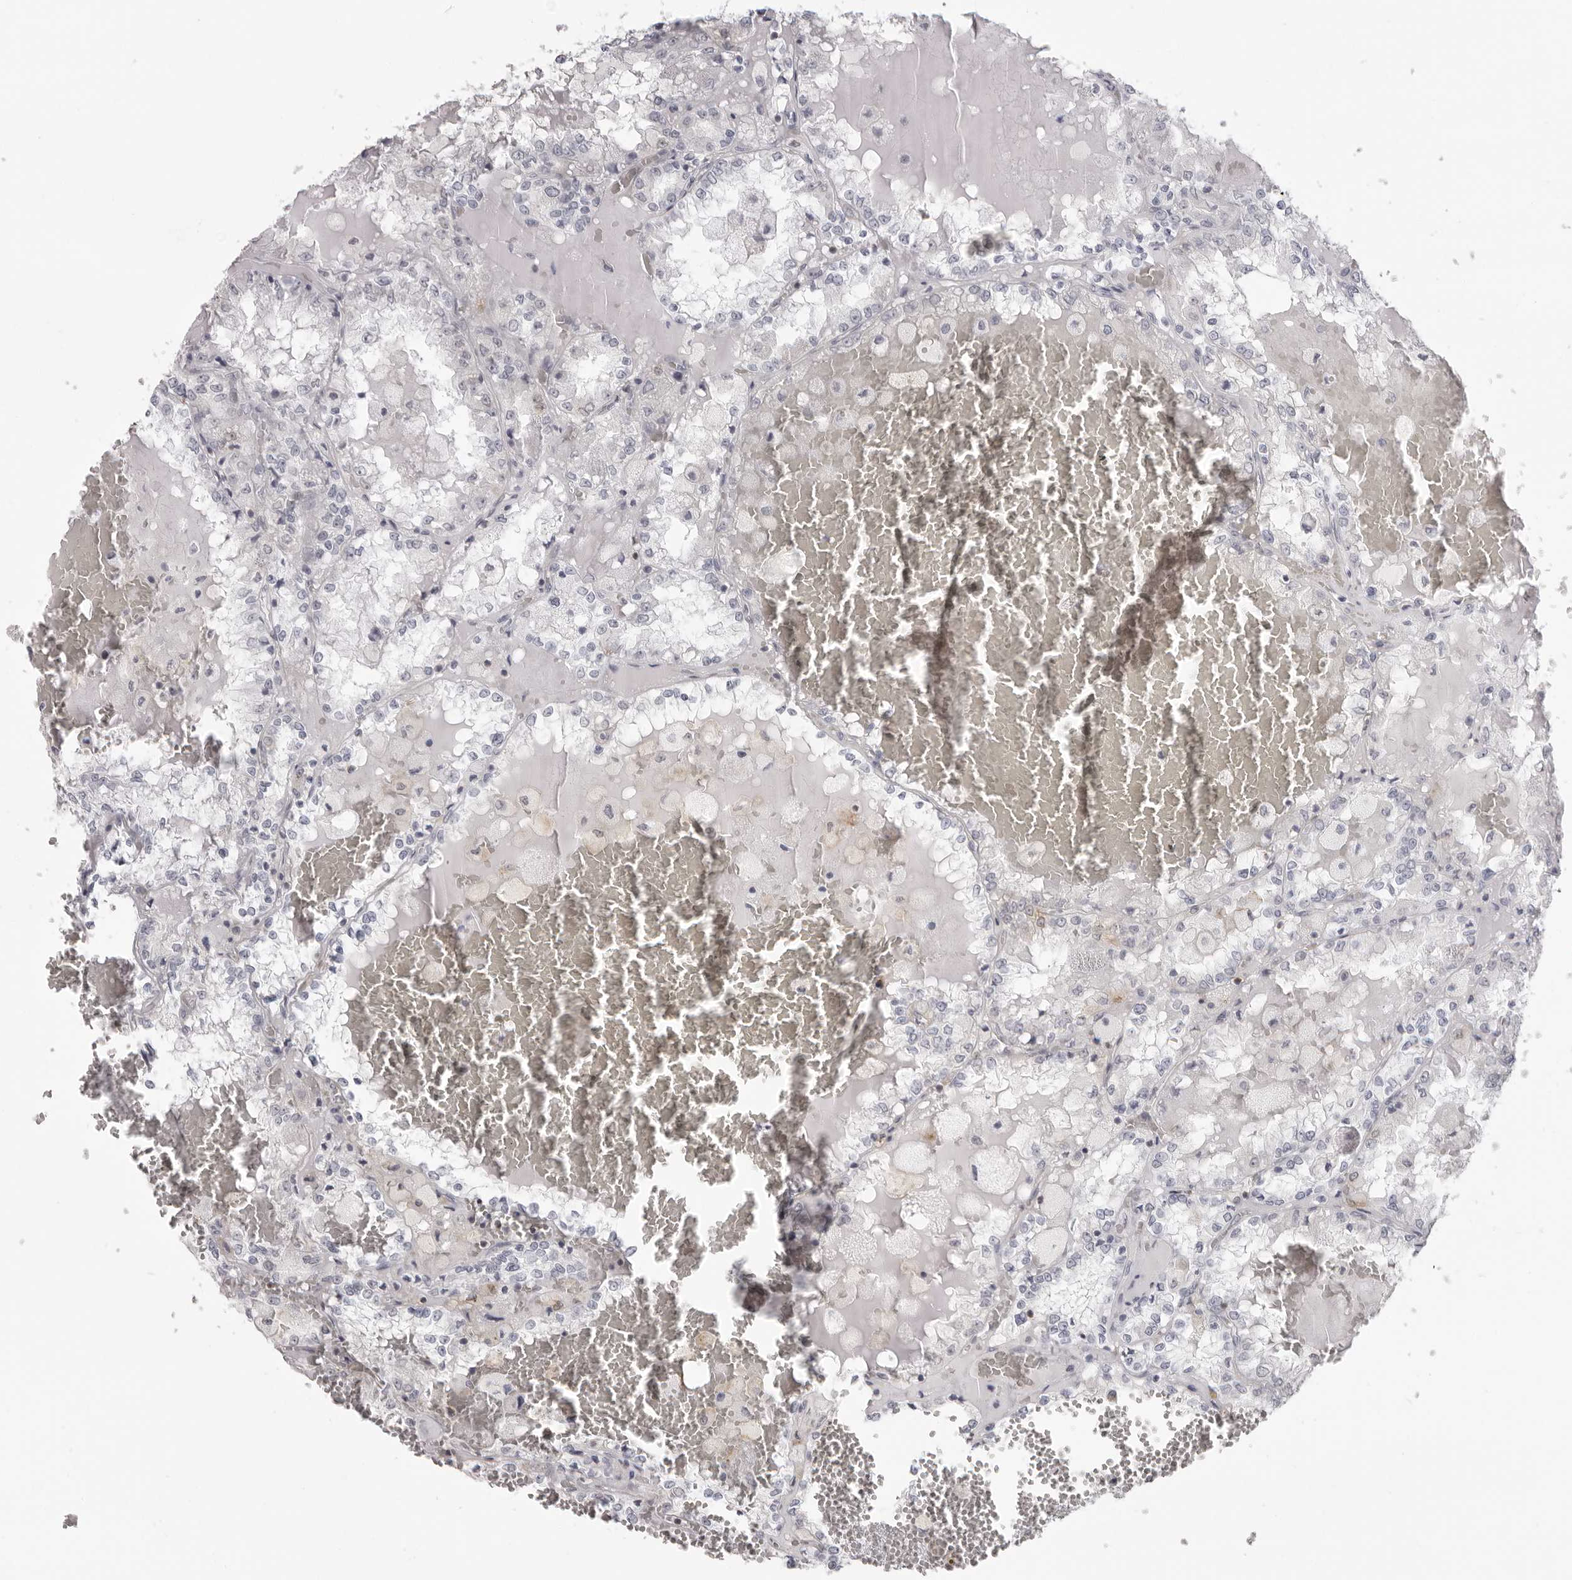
{"staining": {"intensity": "negative", "quantity": "none", "location": "none"}, "tissue": "renal cancer", "cell_type": "Tumor cells", "image_type": "cancer", "snomed": [{"axis": "morphology", "description": "Adenocarcinoma, NOS"}, {"axis": "topography", "description": "Kidney"}], "caption": "A histopathology image of adenocarcinoma (renal) stained for a protein displays no brown staining in tumor cells.", "gene": "DNALI1", "patient": {"sex": "female", "age": 56}}